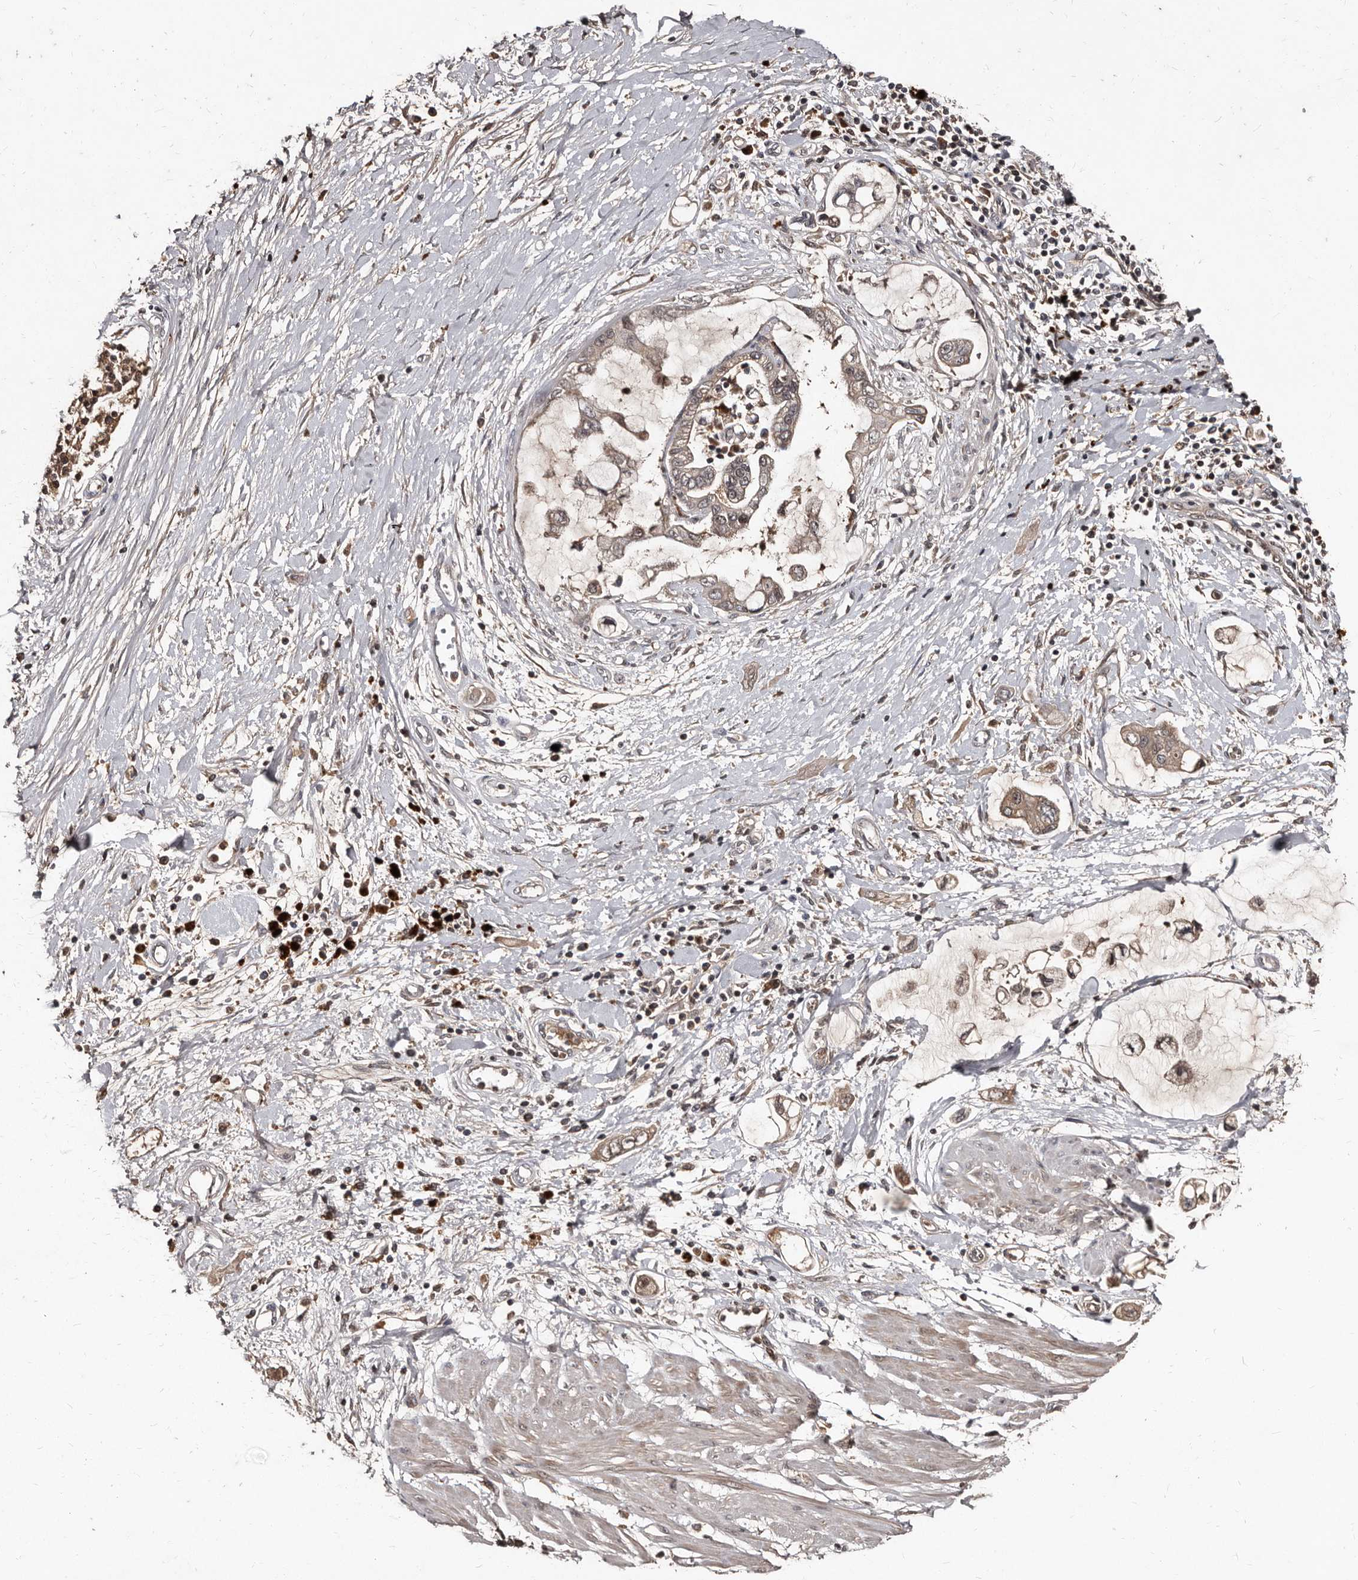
{"staining": {"intensity": "weak", "quantity": ">75%", "location": "cytoplasmic/membranous"}, "tissue": "pancreatic cancer", "cell_type": "Tumor cells", "image_type": "cancer", "snomed": [{"axis": "morphology", "description": "Adenocarcinoma, NOS"}, {"axis": "topography", "description": "Pancreas"}], "caption": "DAB (3,3'-diaminobenzidine) immunohistochemical staining of human adenocarcinoma (pancreatic) displays weak cytoplasmic/membranous protein expression in approximately >75% of tumor cells.", "gene": "PMVK", "patient": {"sex": "male", "age": 59}}